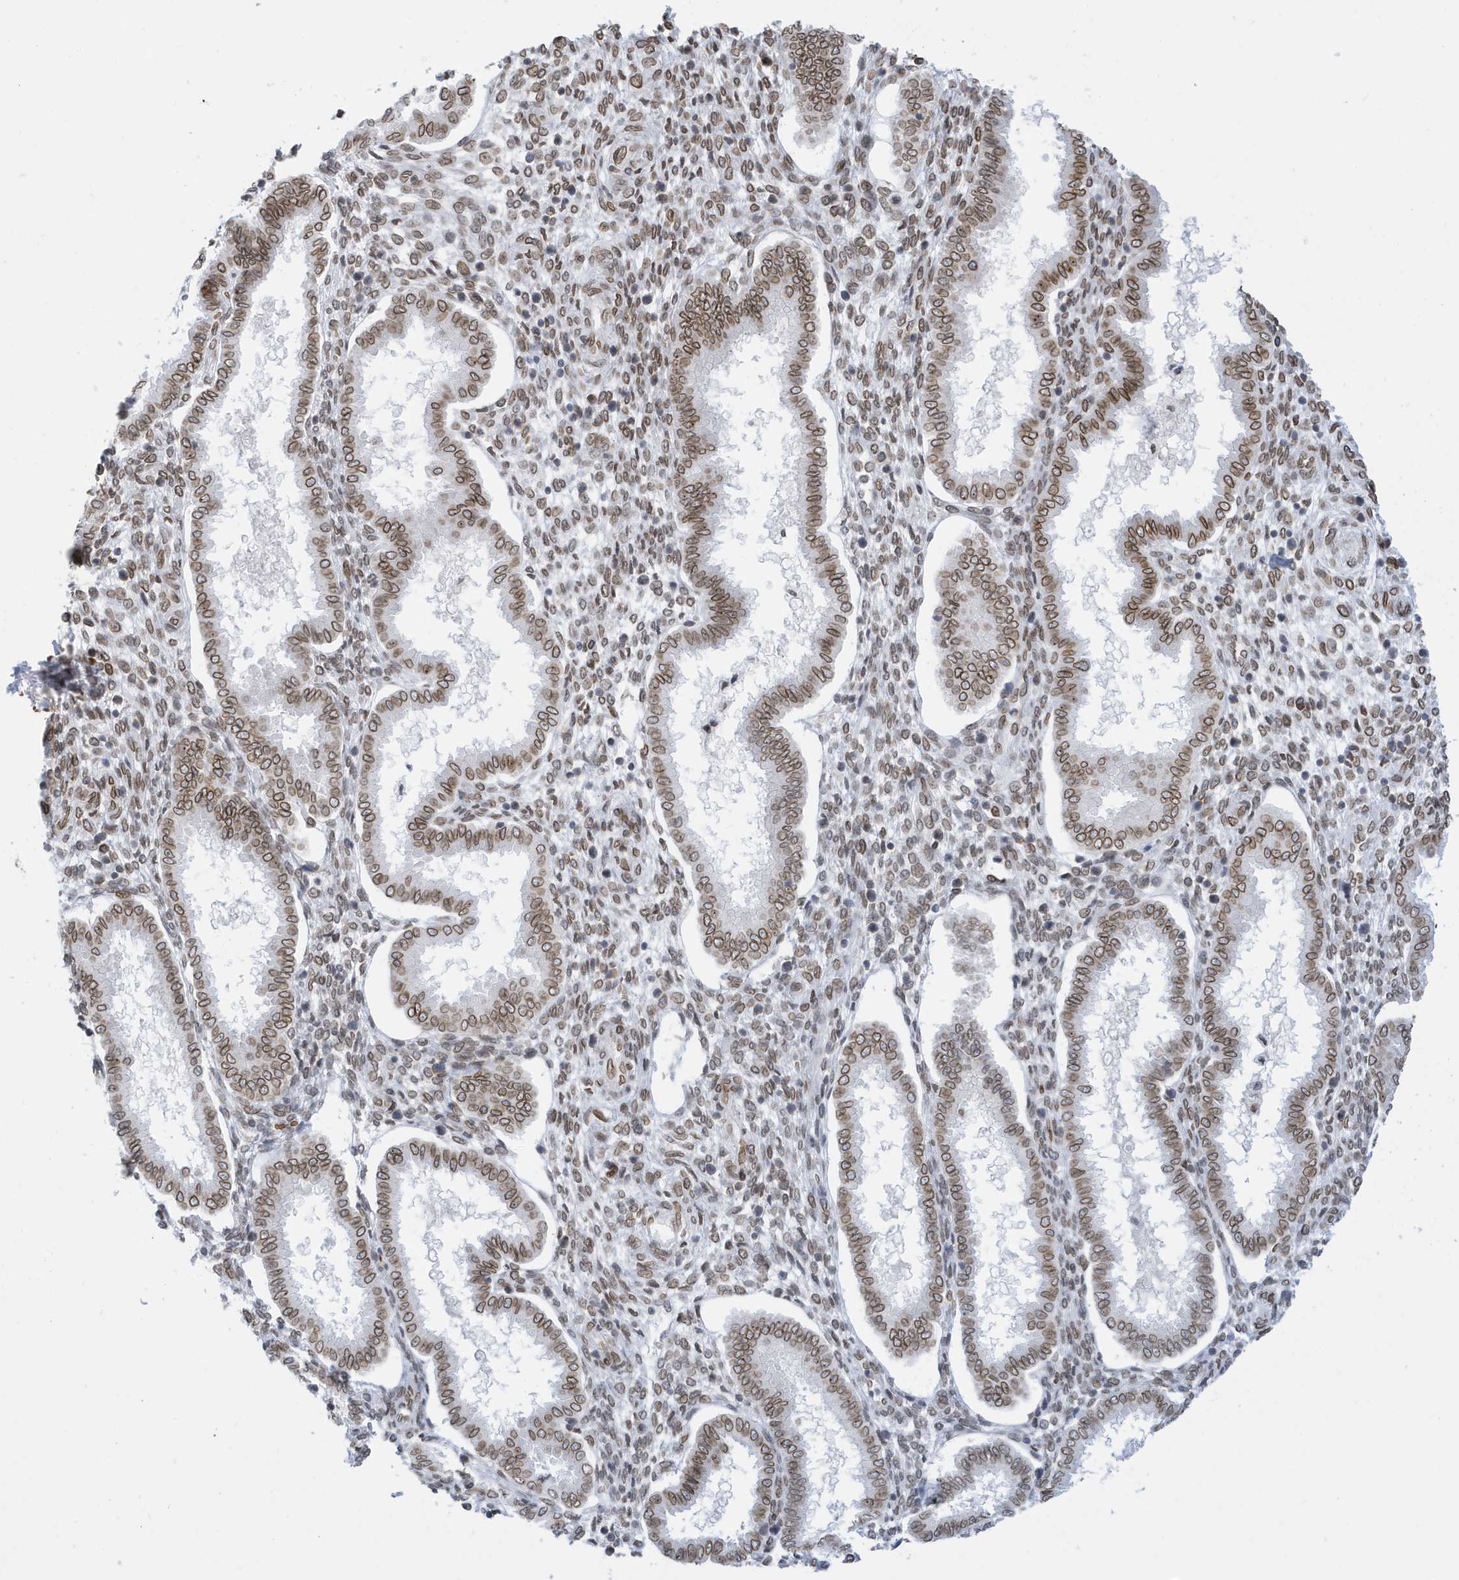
{"staining": {"intensity": "moderate", "quantity": "25%-75%", "location": "nuclear"}, "tissue": "endometrium", "cell_type": "Cells in endometrial stroma", "image_type": "normal", "snomed": [{"axis": "morphology", "description": "Normal tissue, NOS"}, {"axis": "topography", "description": "Endometrium"}], "caption": "Protein staining of normal endometrium exhibits moderate nuclear staining in about 25%-75% of cells in endometrial stroma.", "gene": "PCYT1A", "patient": {"sex": "female", "age": 24}}